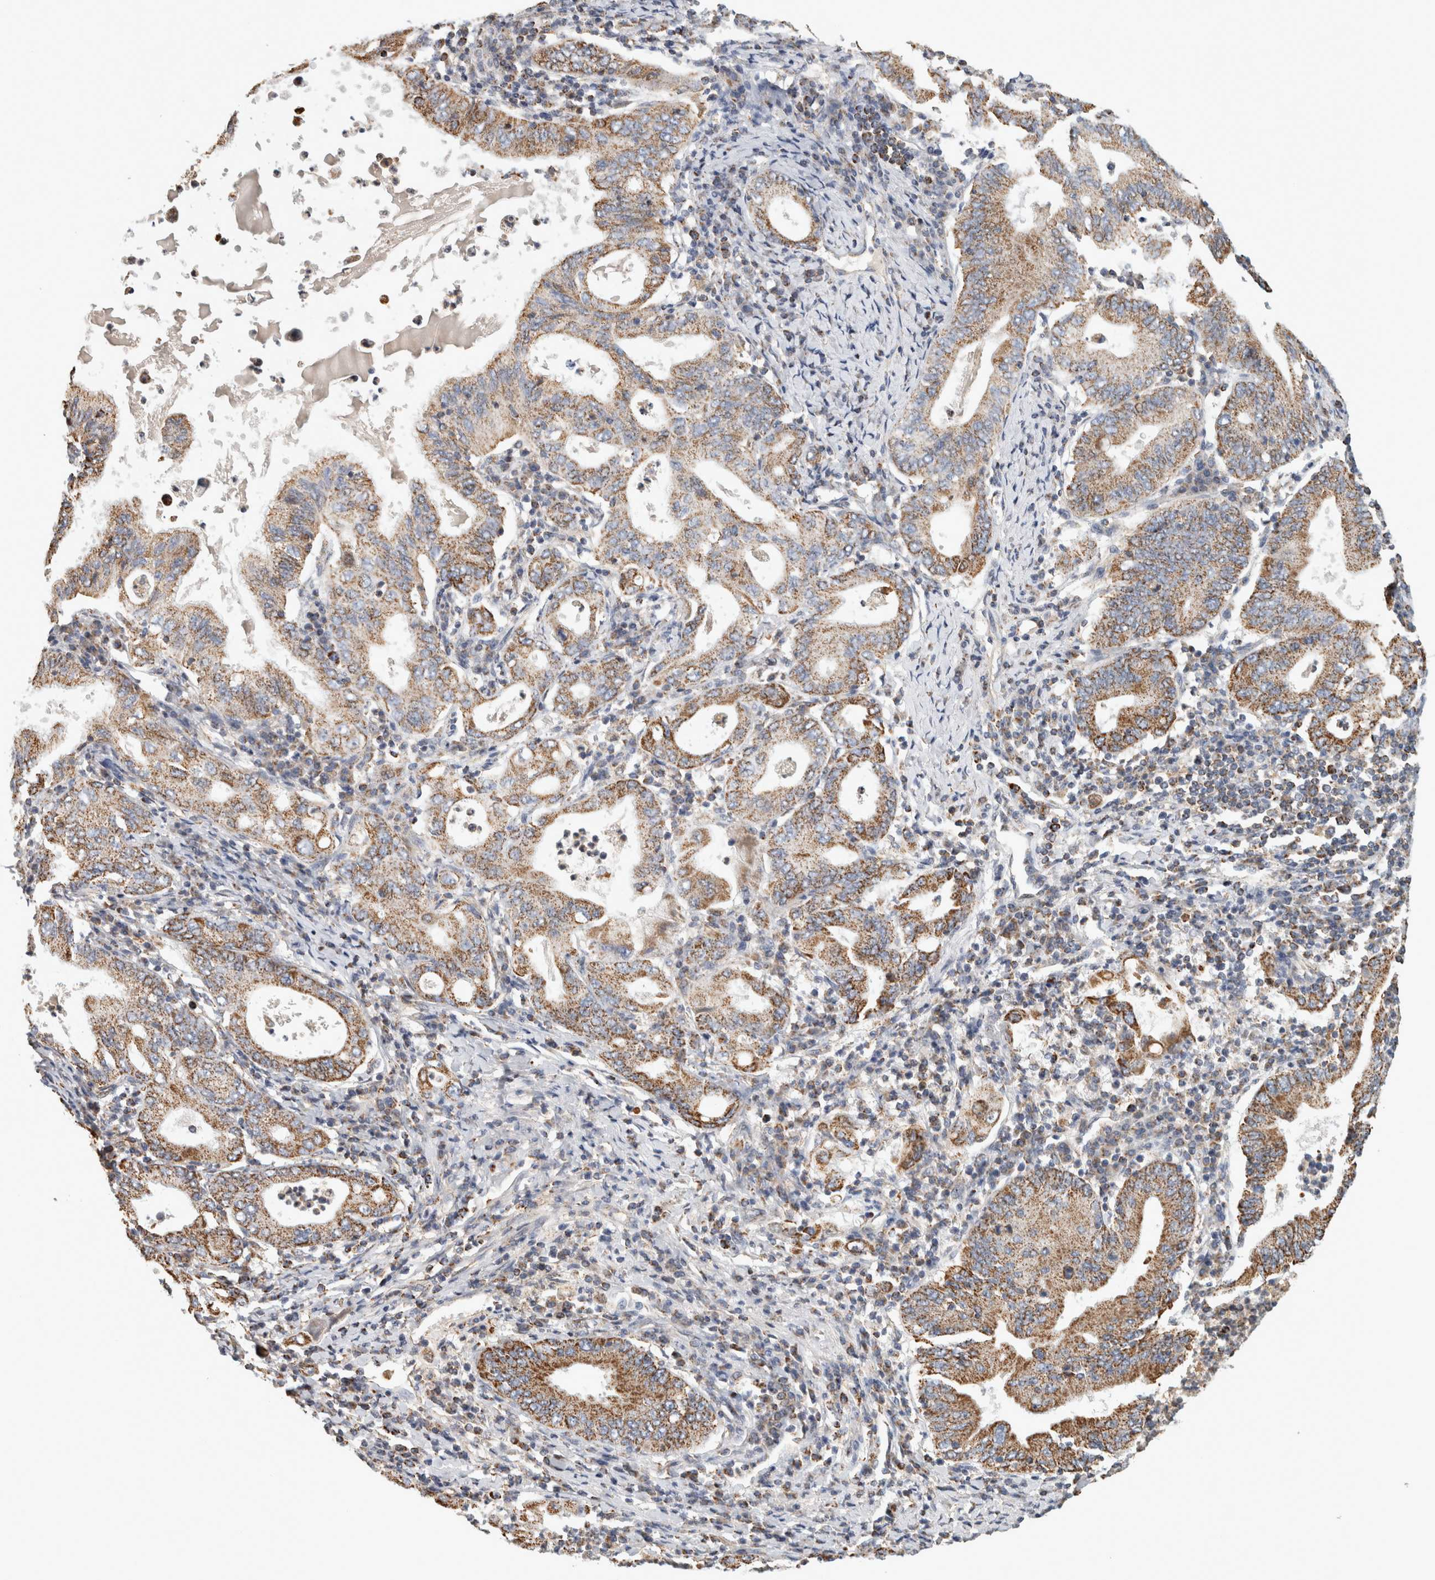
{"staining": {"intensity": "moderate", "quantity": ">75%", "location": "cytoplasmic/membranous"}, "tissue": "stomach cancer", "cell_type": "Tumor cells", "image_type": "cancer", "snomed": [{"axis": "morphology", "description": "Normal tissue, NOS"}, {"axis": "morphology", "description": "Adenocarcinoma, NOS"}, {"axis": "topography", "description": "Esophagus"}, {"axis": "topography", "description": "Stomach, upper"}, {"axis": "topography", "description": "Peripheral nerve tissue"}], "caption": "Approximately >75% of tumor cells in human stomach cancer exhibit moderate cytoplasmic/membranous protein expression as visualized by brown immunohistochemical staining.", "gene": "ST8SIA1", "patient": {"sex": "male", "age": 62}}